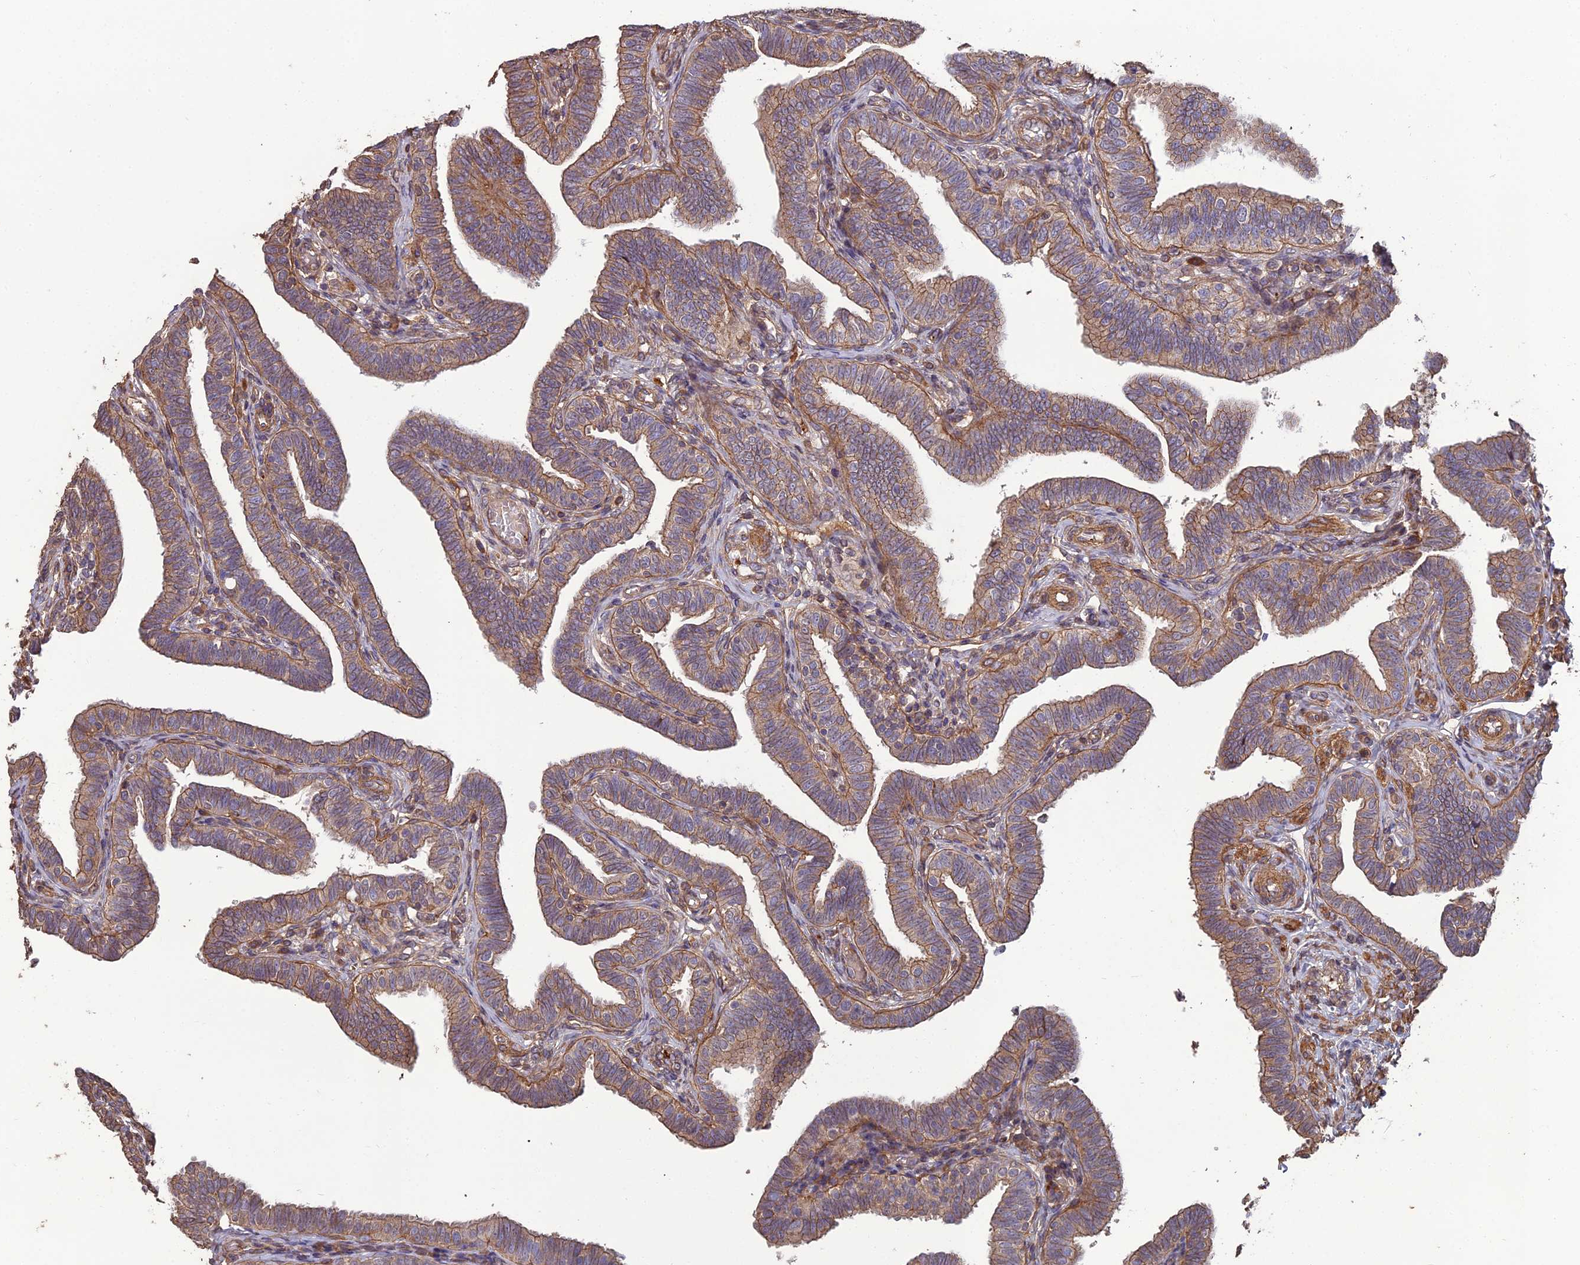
{"staining": {"intensity": "moderate", "quantity": ">75%", "location": "cytoplasmic/membranous"}, "tissue": "fallopian tube", "cell_type": "Glandular cells", "image_type": "normal", "snomed": [{"axis": "morphology", "description": "Normal tissue, NOS"}, {"axis": "topography", "description": "Fallopian tube"}], "caption": "This histopathology image demonstrates benign fallopian tube stained with IHC to label a protein in brown. The cytoplasmic/membranous of glandular cells show moderate positivity for the protein. Nuclei are counter-stained blue.", "gene": "ATP6V0A2", "patient": {"sex": "female", "age": 39}}